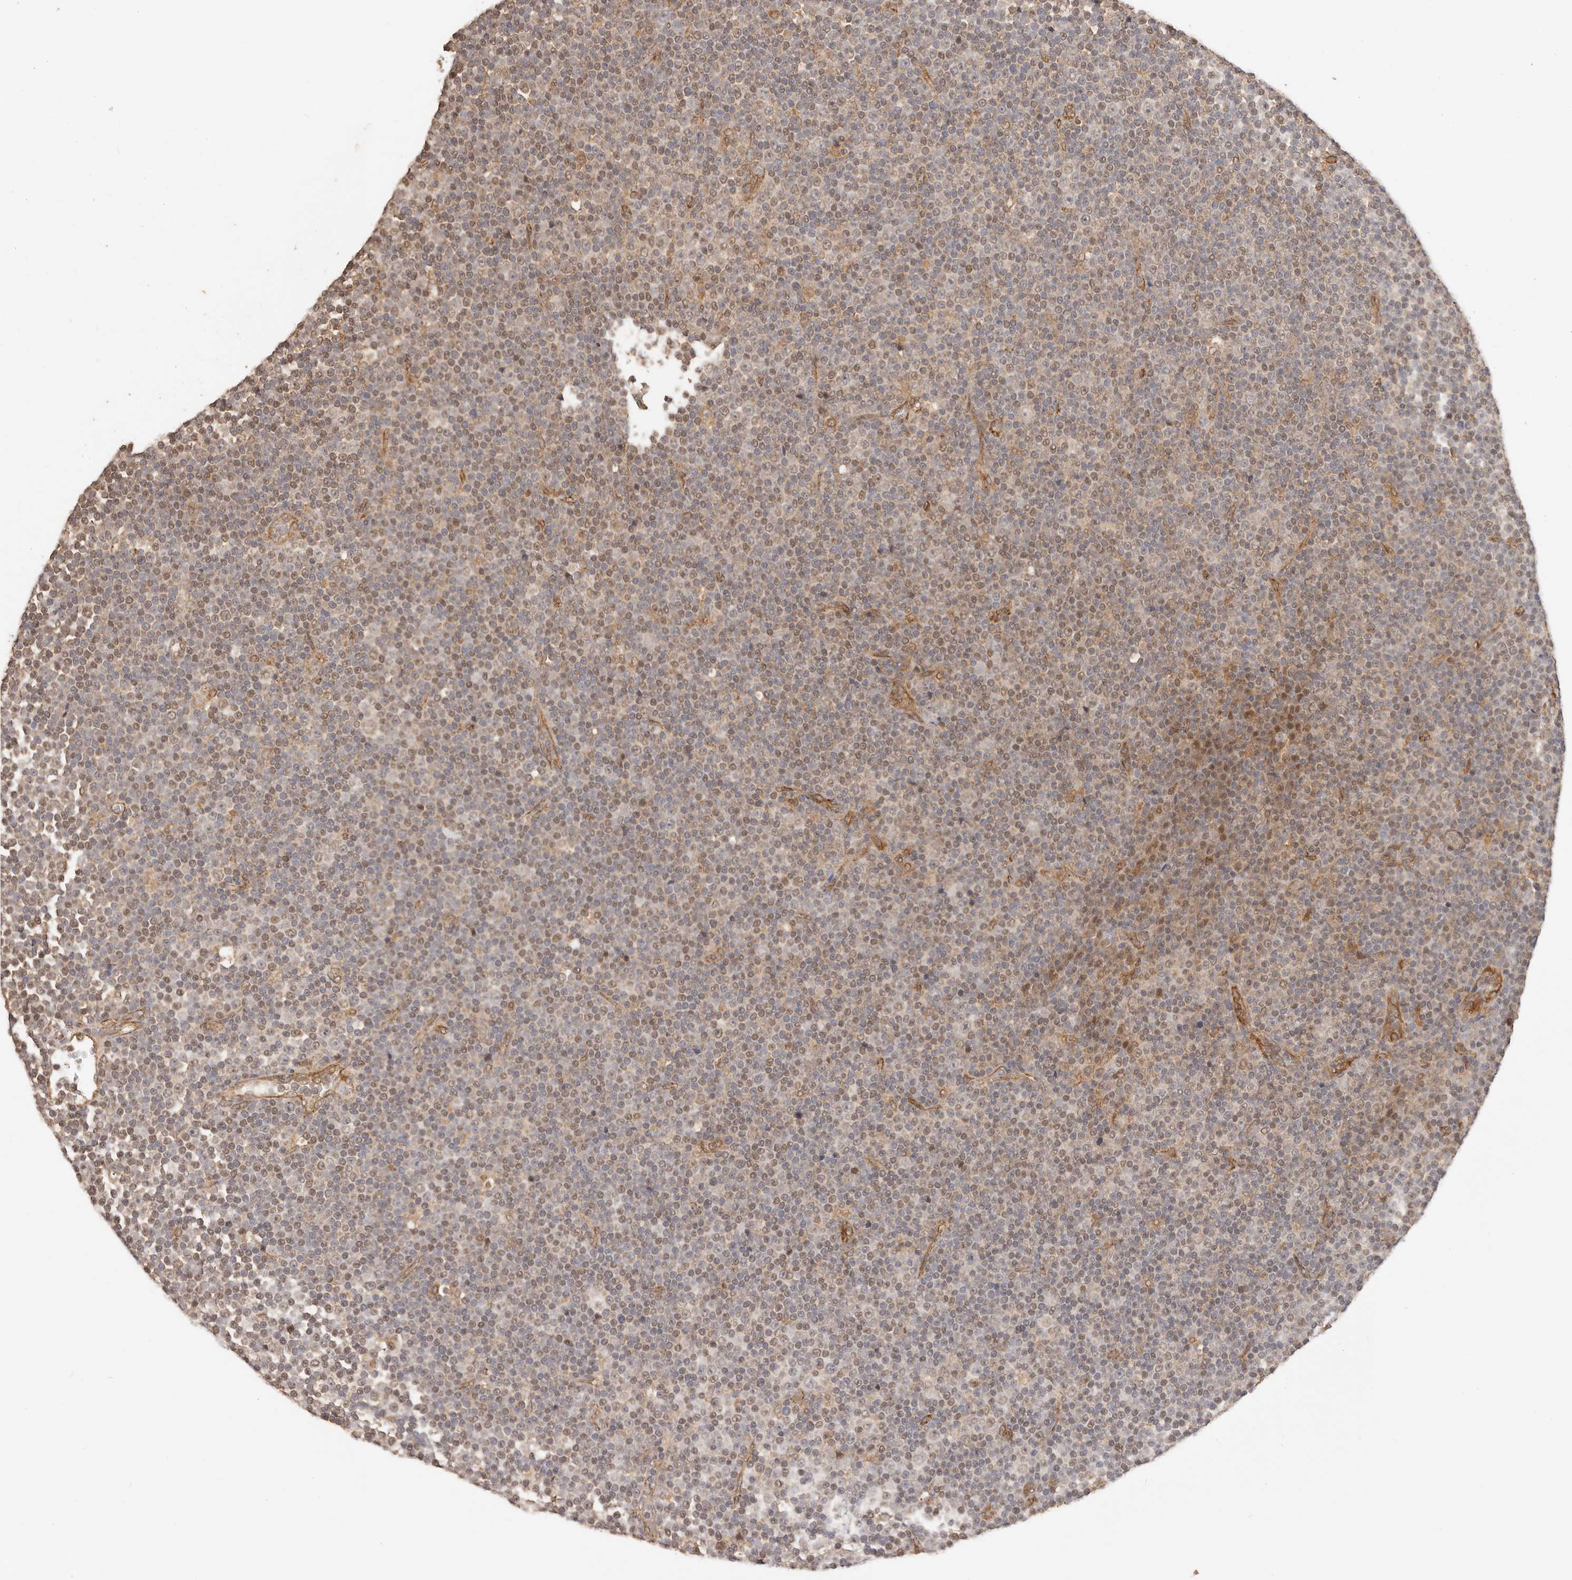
{"staining": {"intensity": "weak", "quantity": "25%-75%", "location": "cytoplasmic/membranous"}, "tissue": "lymphoma", "cell_type": "Tumor cells", "image_type": "cancer", "snomed": [{"axis": "morphology", "description": "Malignant lymphoma, non-Hodgkin's type, Low grade"}, {"axis": "topography", "description": "Lymph node"}], "caption": "Low-grade malignant lymphoma, non-Hodgkin's type was stained to show a protein in brown. There is low levels of weak cytoplasmic/membranous expression in about 25%-75% of tumor cells.", "gene": "AFDN", "patient": {"sex": "female", "age": 67}}